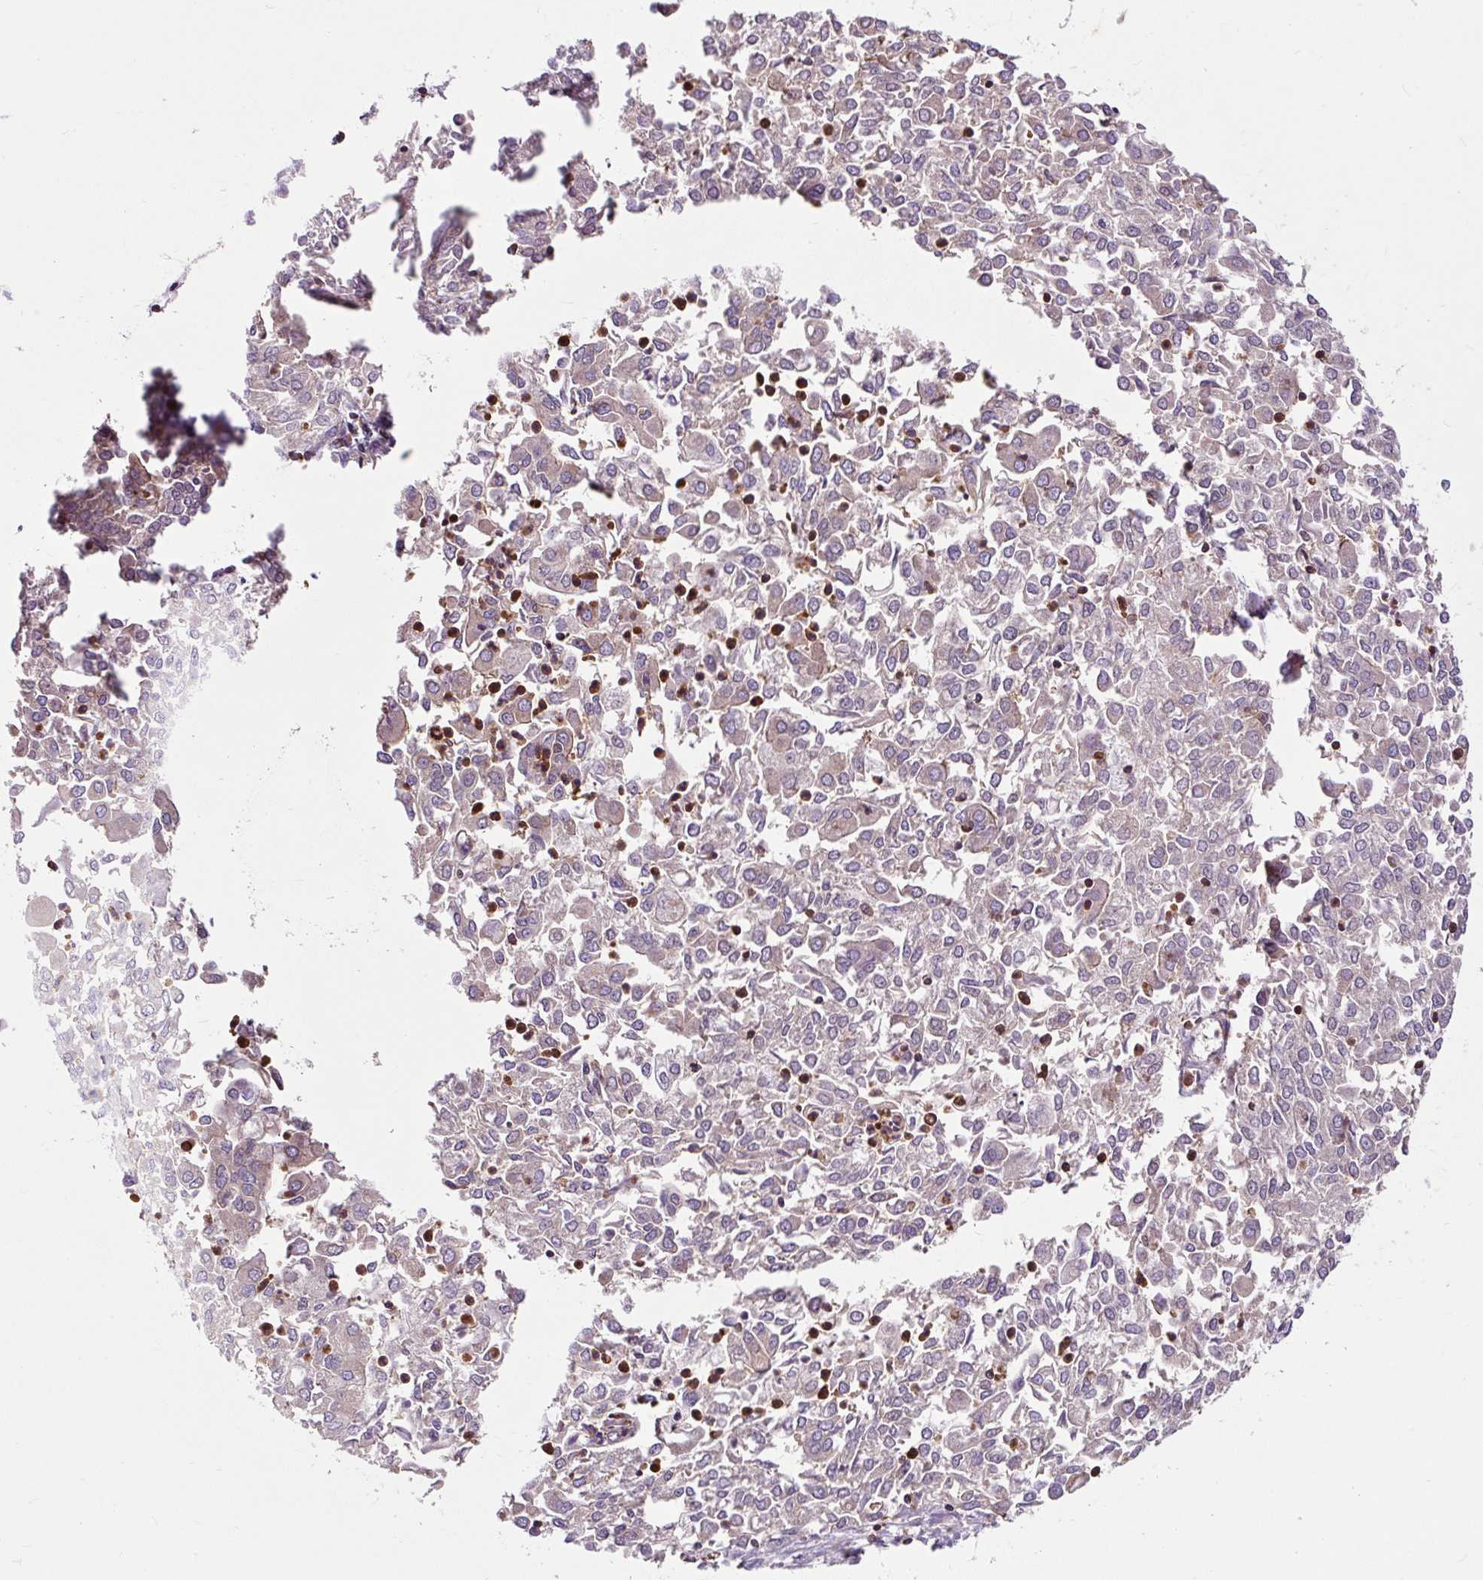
{"staining": {"intensity": "weak", "quantity": "<25%", "location": "cytoplasmic/membranous"}, "tissue": "endometrial cancer", "cell_type": "Tumor cells", "image_type": "cancer", "snomed": [{"axis": "morphology", "description": "Adenocarcinoma, NOS"}, {"axis": "topography", "description": "Endometrium"}], "caption": "The immunohistochemistry histopathology image has no significant expression in tumor cells of endometrial adenocarcinoma tissue.", "gene": "CISD3", "patient": {"sex": "female", "age": 57}}